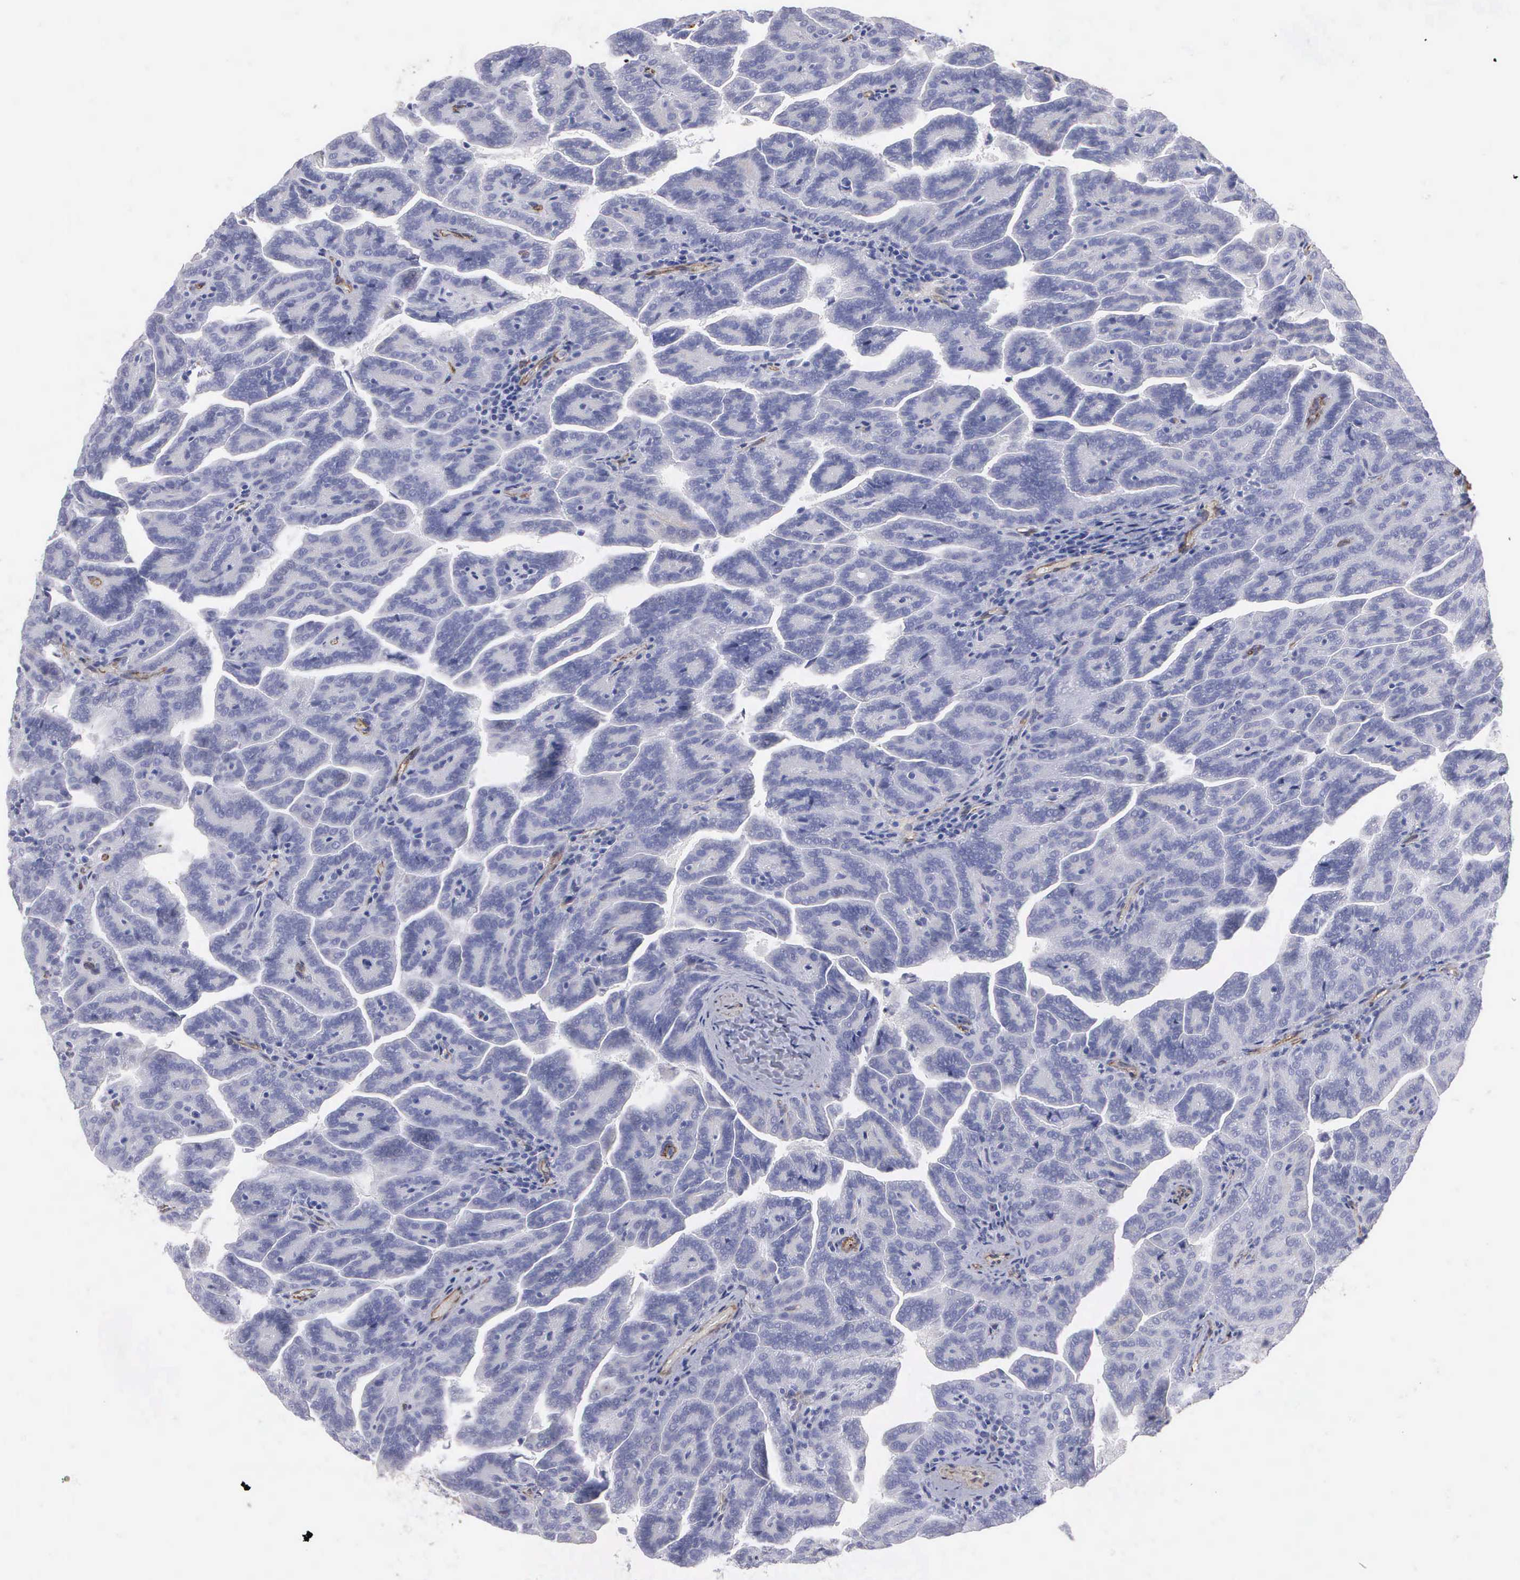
{"staining": {"intensity": "negative", "quantity": "none", "location": "none"}, "tissue": "renal cancer", "cell_type": "Tumor cells", "image_type": "cancer", "snomed": [{"axis": "morphology", "description": "Adenocarcinoma, NOS"}, {"axis": "topography", "description": "Kidney"}], "caption": "High power microscopy histopathology image of an immunohistochemistry (IHC) image of adenocarcinoma (renal), revealing no significant staining in tumor cells. Nuclei are stained in blue.", "gene": "MAGEB10", "patient": {"sex": "male", "age": 61}}